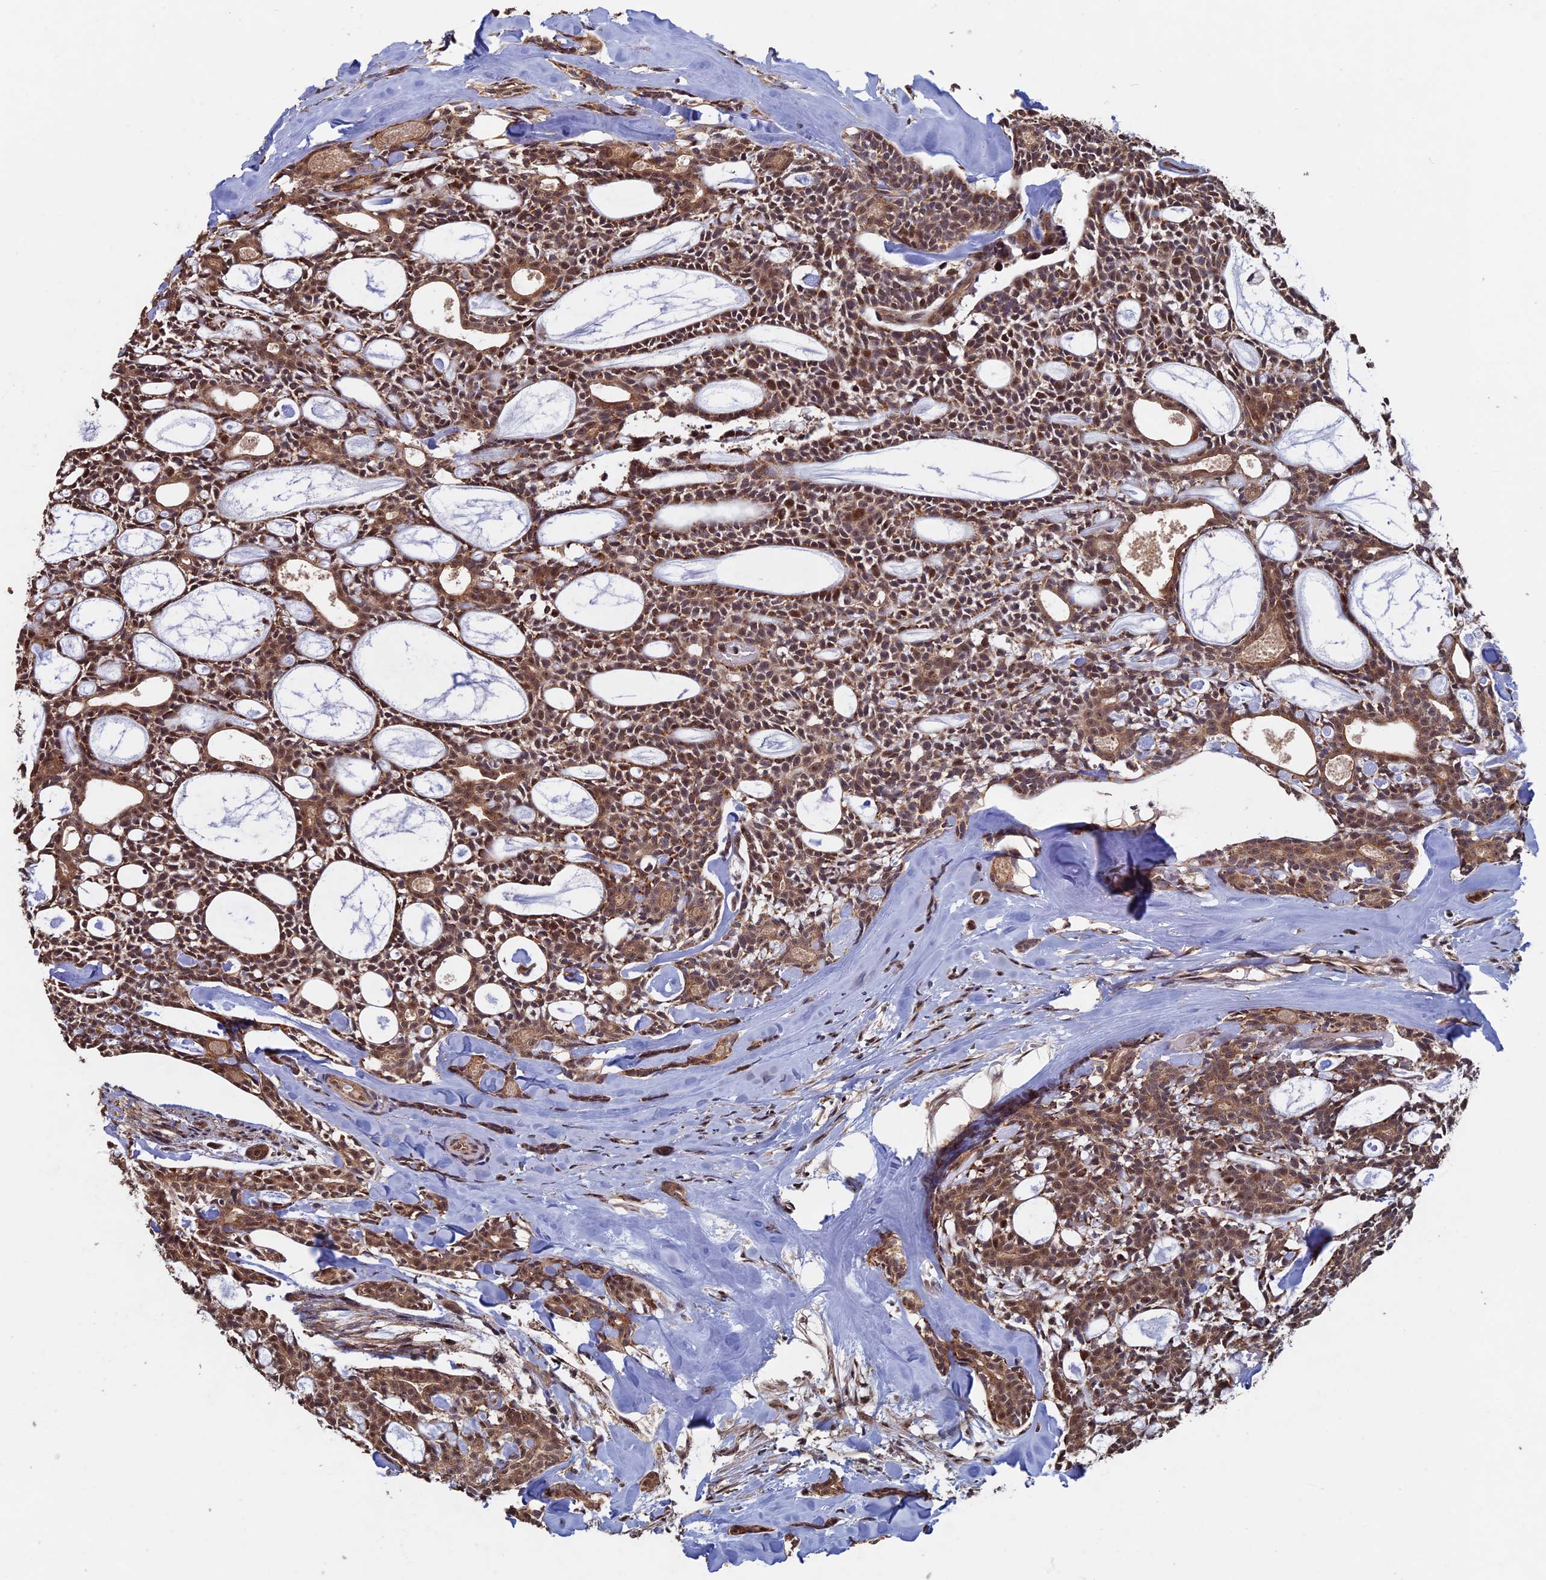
{"staining": {"intensity": "moderate", "quantity": ">75%", "location": "cytoplasmic/membranous,nuclear"}, "tissue": "head and neck cancer", "cell_type": "Tumor cells", "image_type": "cancer", "snomed": [{"axis": "morphology", "description": "Adenocarcinoma, NOS"}, {"axis": "topography", "description": "Salivary gland"}, {"axis": "topography", "description": "Head-Neck"}], "caption": "This is an image of immunohistochemistry (IHC) staining of head and neck cancer (adenocarcinoma), which shows moderate positivity in the cytoplasmic/membranous and nuclear of tumor cells.", "gene": "KIAA1328", "patient": {"sex": "male", "age": 55}}